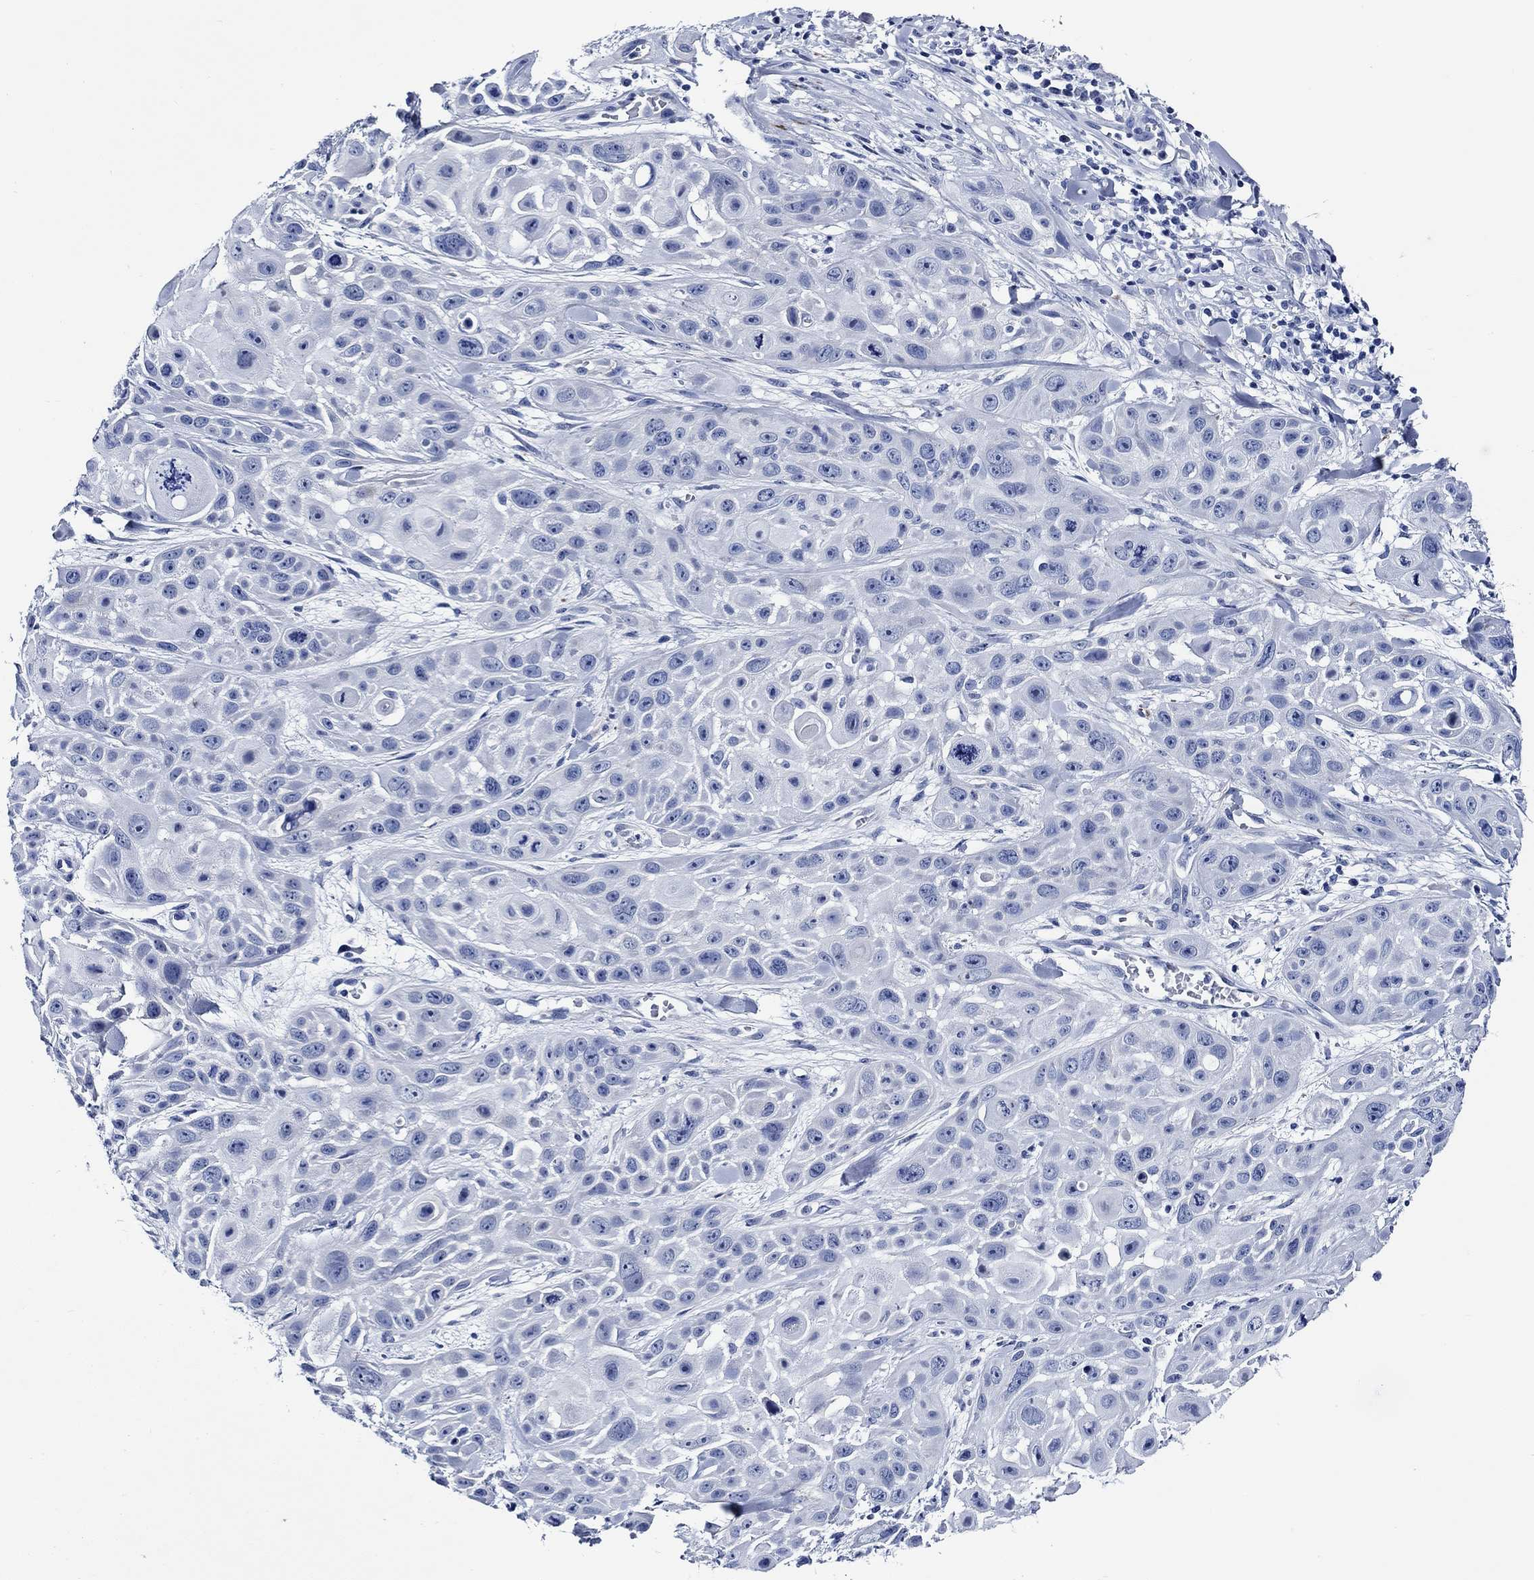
{"staining": {"intensity": "negative", "quantity": "none", "location": "none"}, "tissue": "skin cancer", "cell_type": "Tumor cells", "image_type": "cancer", "snomed": [{"axis": "morphology", "description": "Squamous cell carcinoma, NOS"}, {"axis": "topography", "description": "Skin"}, {"axis": "topography", "description": "Anal"}], "caption": "Photomicrograph shows no protein expression in tumor cells of skin squamous cell carcinoma tissue. Brightfield microscopy of immunohistochemistry (IHC) stained with DAB (3,3'-diaminobenzidine) (brown) and hematoxylin (blue), captured at high magnification.", "gene": "WDR62", "patient": {"sex": "female", "age": 75}}